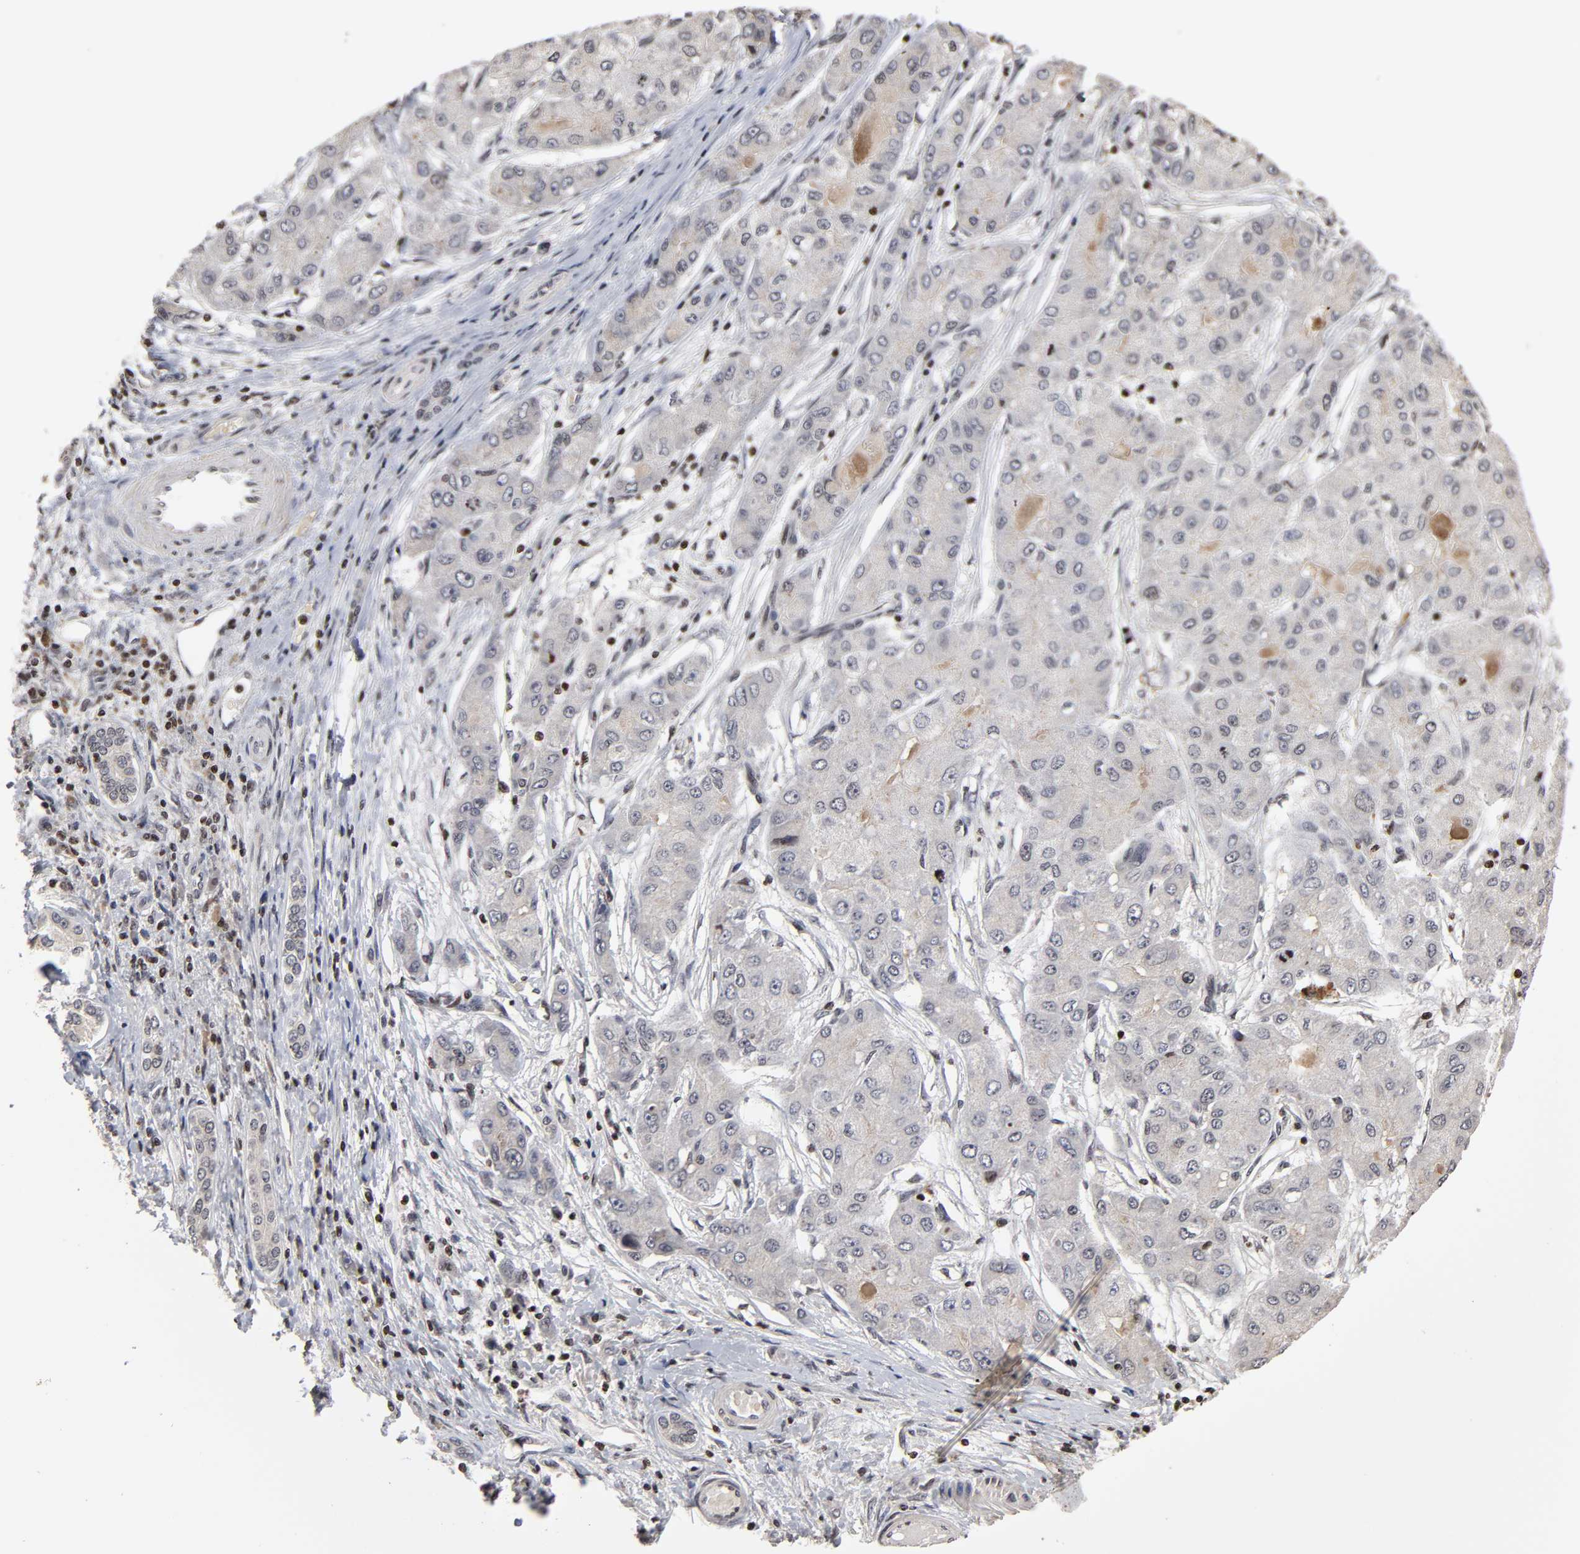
{"staining": {"intensity": "weak", "quantity": "<25%", "location": "cytoplasmic/membranous"}, "tissue": "liver cancer", "cell_type": "Tumor cells", "image_type": "cancer", "snomed": [{"axis": "morphology", "description": "Carcinoma, Hepatocellular, NOS"}, {"axis": "topography", "description": "Liver"}], "caption": "DAB immunohistochemical staining of hepatocellular carcinoma (liver) displays no significant expression in tumor cells.", "gene": "ZNF473", "patient": {"sex": "male", "age": 80}}